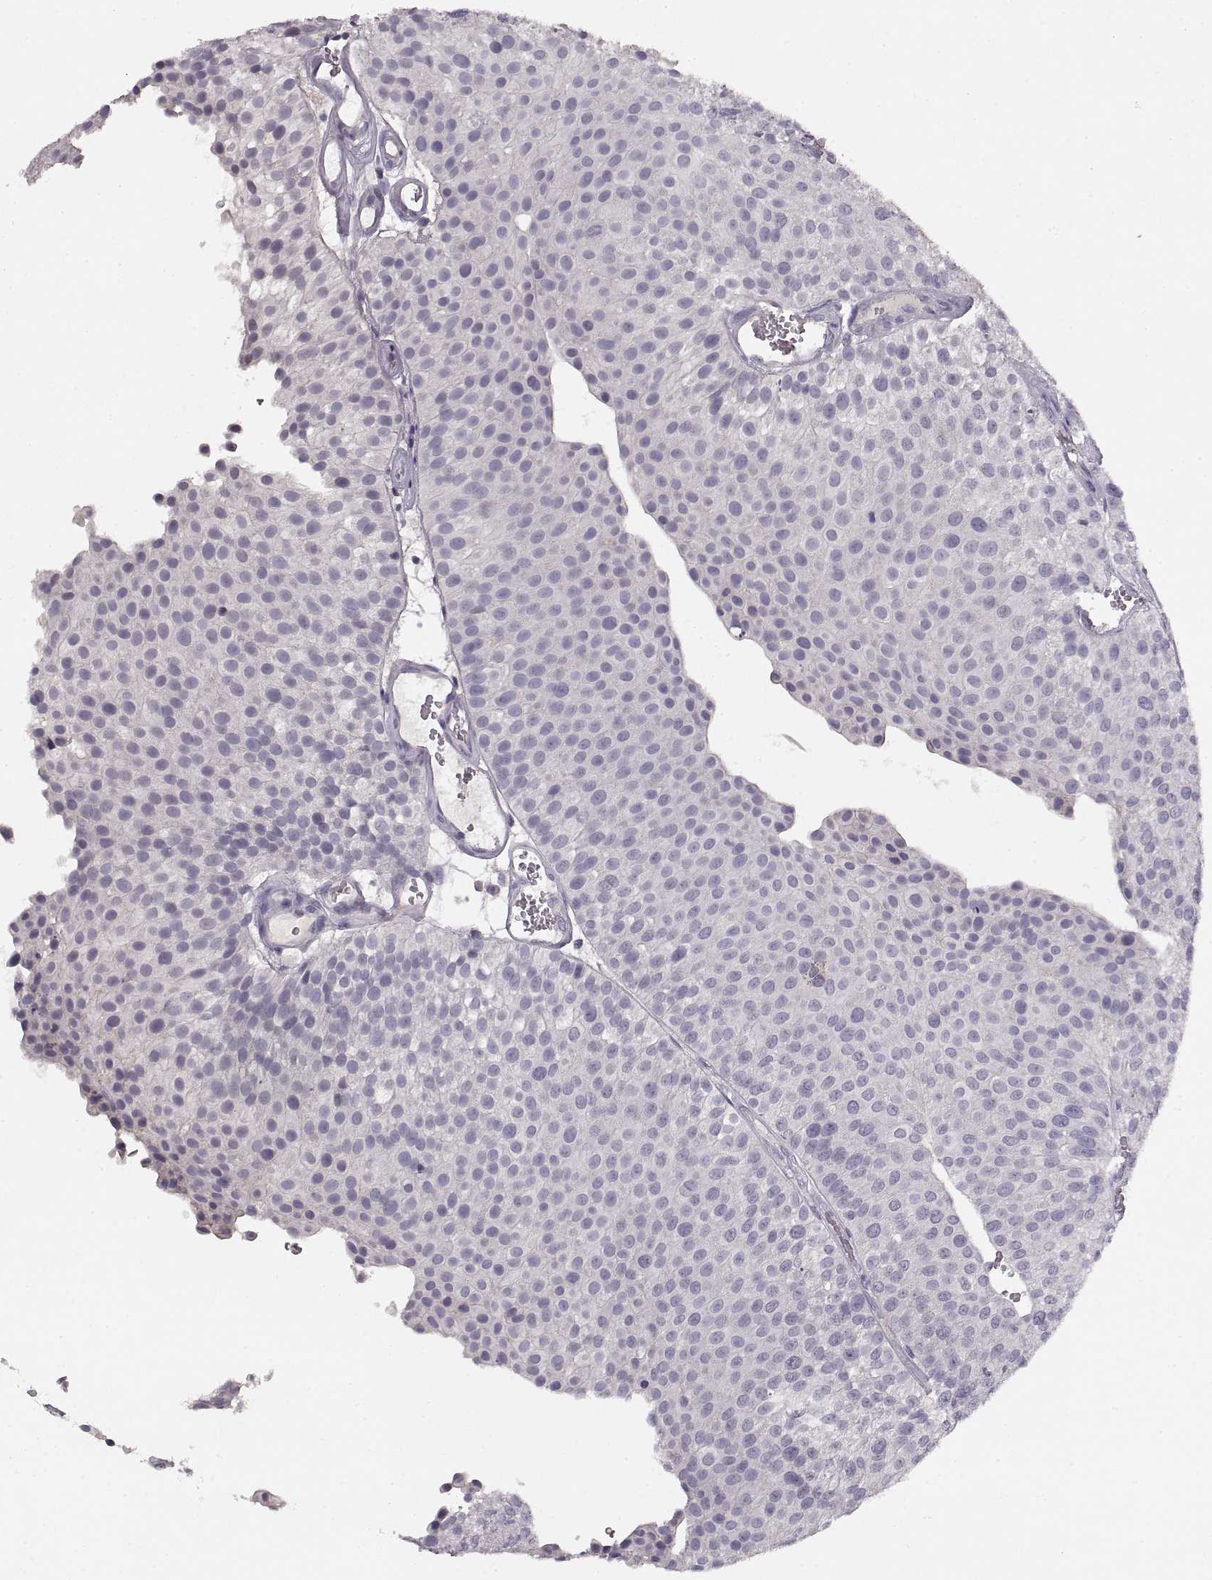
{"staining": {"intensity": "negative", "quantity": "none", "location": "none"}, "tissue": "urothelial cancer", "cell_type": "Tumor cells", "image_type": "cancer", "snomed": [{"axis": "morphology", "description": "Urothelial carcinoma, Low grade"}, {"axis": "topography", "description": "Urinary bladder"}], "caption": "The photomicrograph displays no significant positivity in tumor cells of low-grade urothelial carcinoma.", "gene": "ADAM11", "patient": {"sex": "female", "age": 87}}